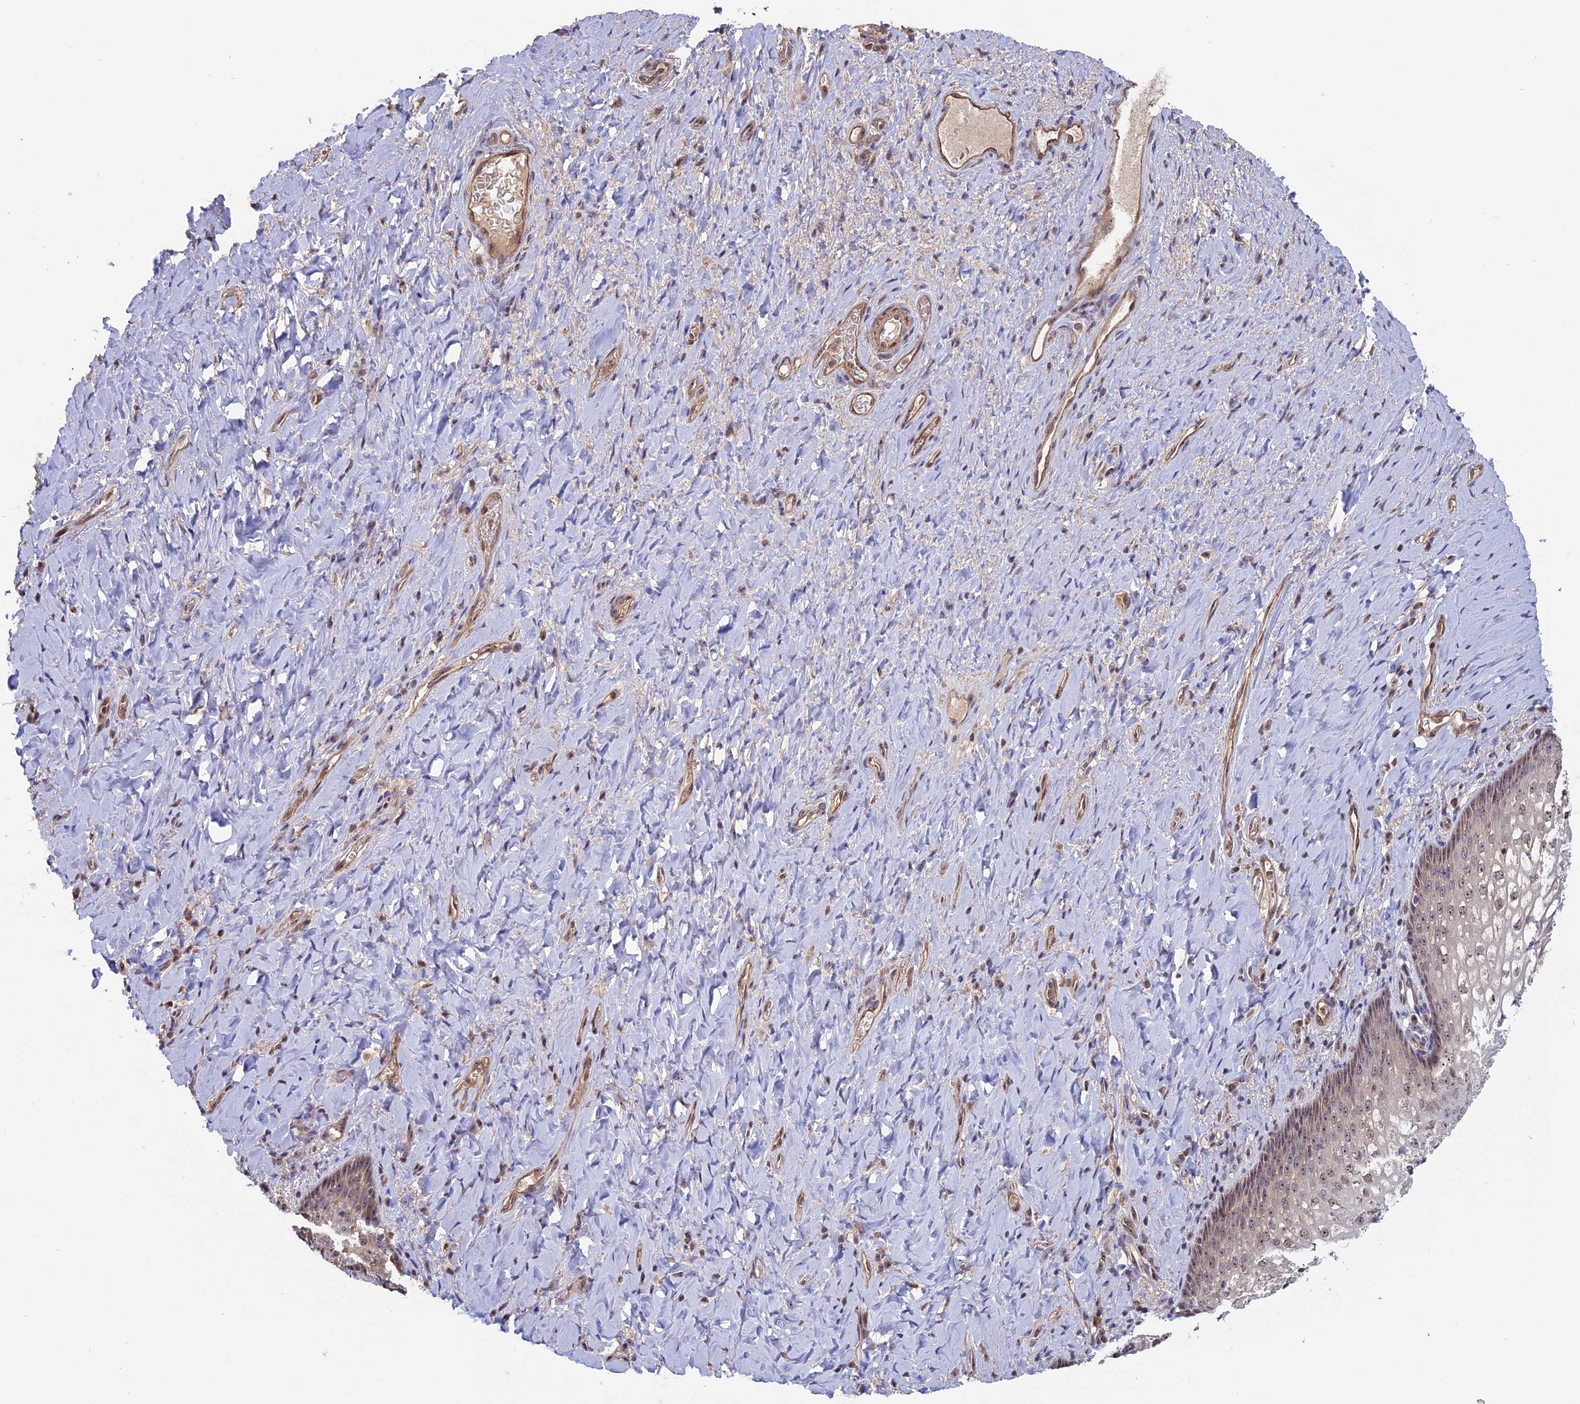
{"staining": {"intensity": "weak", "quantity": "25%-75%", "location": "nuclear"}, "tissue": "vagina", "cell_type": "Squamous epithelial cells", "image_type": "normal", "snomed": [{"axis": "morphology", "description": "Normal tissue, NOS"}, {"axis": "topography", "description": "Vagina"}], "caption": "Protein expression analysis of normal vagina displays weak nuclear expression in approximately 25%-75% of squamous epithelial cells. The staining is performed using DAB brown chromogen to label protein expression. The nuclei are counter-stained blue using hematoxylin.", "gene": "FAM98C", "patient": {"sex": "female", "age": 60}}